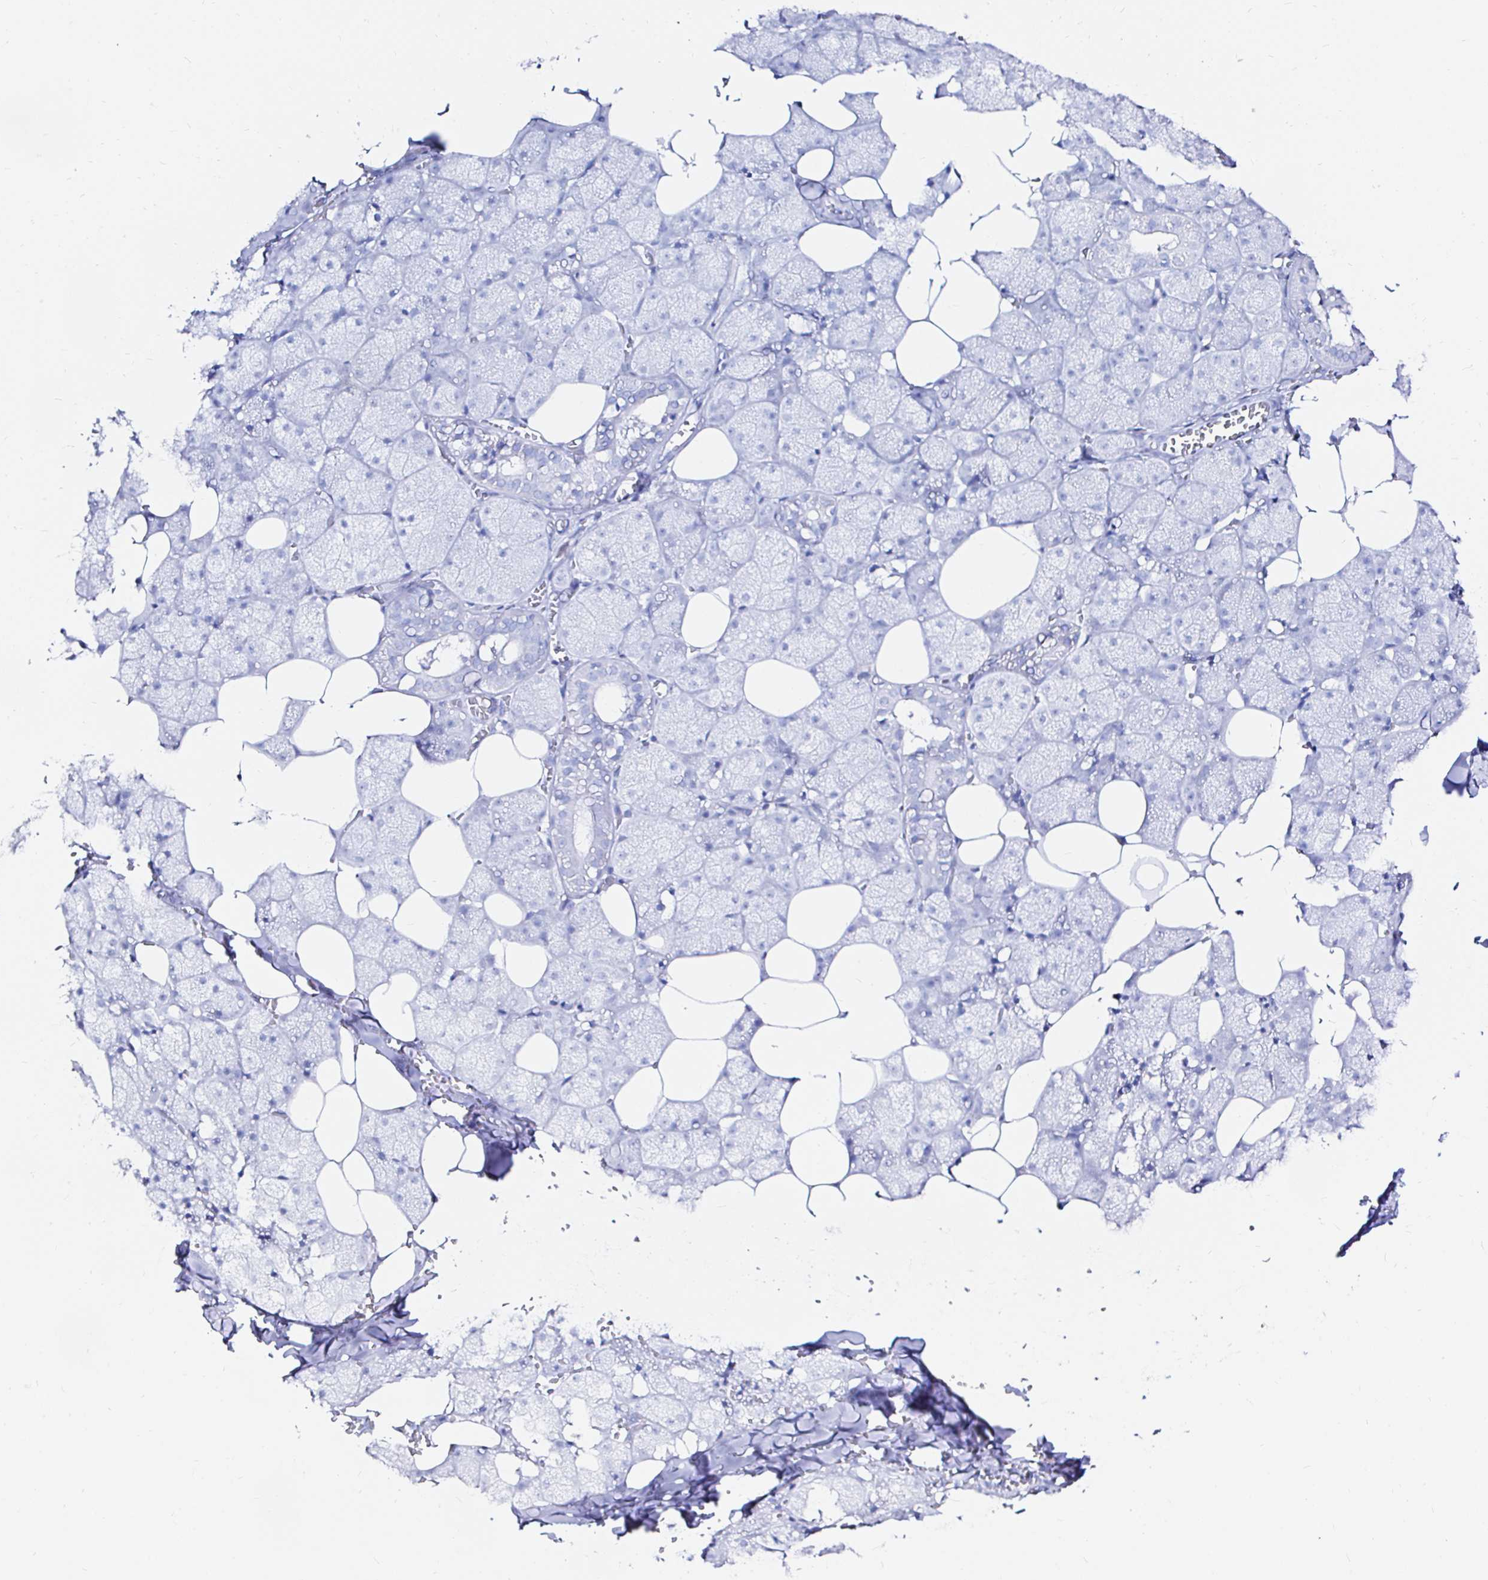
{"staining": {"intensity": "negative", "quantity": "none", "location": "none"}, "tissue": "salivary gland", "cell_type": "Glandular cells", "image_type": "normal", "snomed": [{"axis": "morphology", "description": "Normal tissue, NOS"}, {"axis": "topography", "description": "Salivary gland"}, {"axis": "topography", "description": "Peripheral nerve tissue"}], "caption": "Glandular cells show no significant protein staining in benign salivary gland. (DAB (3,3'-diaminobenzidine) immunohistochemistry (IHC) visualized using brightfield microscopy, high magnification).", "gene": "ZNF432", "patient": {"sex": "male", "age": 38}}